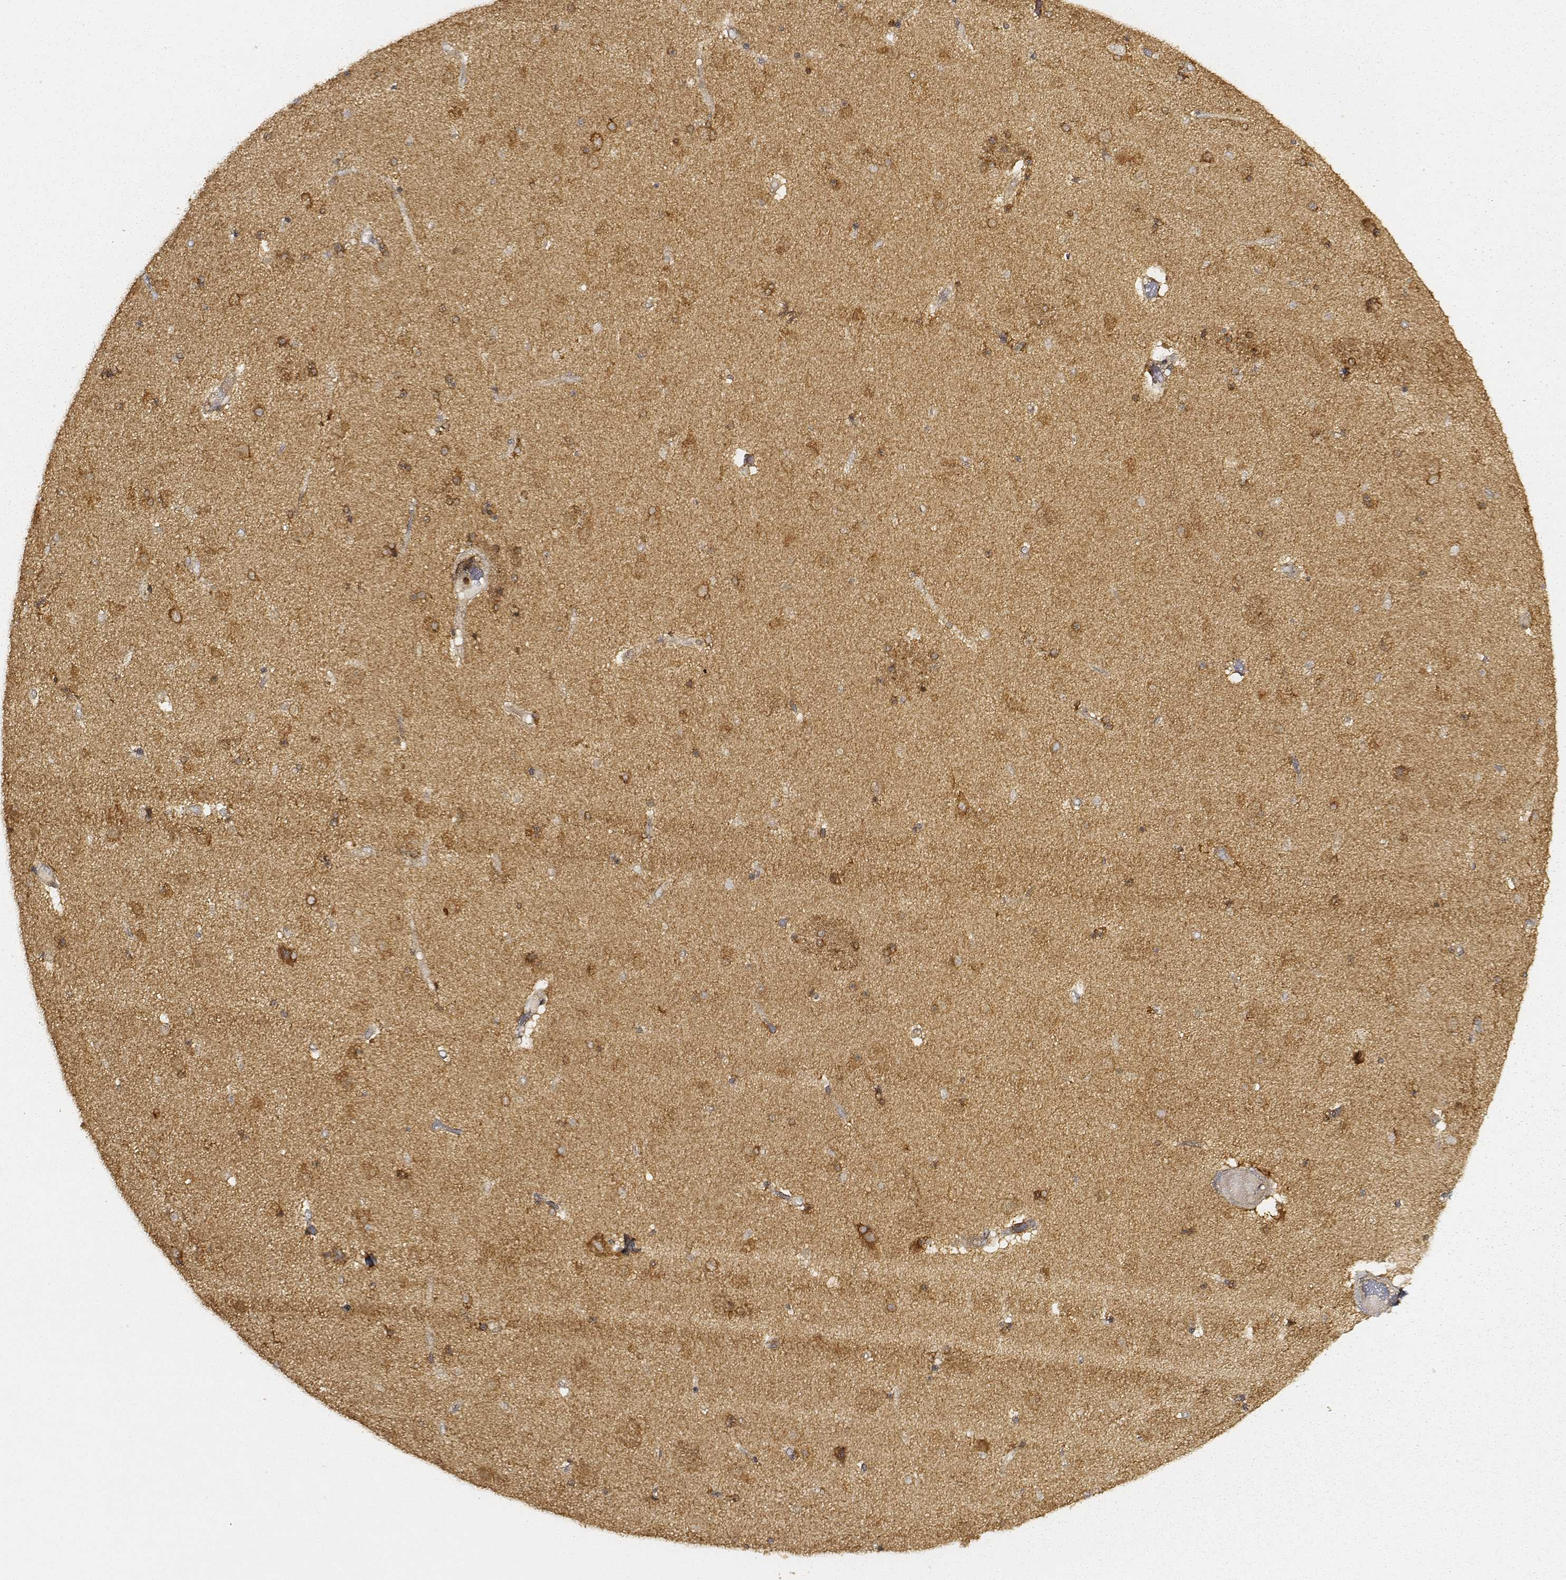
{"staining": {"intensity": "strong", "quantity": ">75%", "location": "cytoplasmic/membranous"}, "tissue": "caudate", "cell_type": "Glial cells", "image_type": "normal", "snomed": [{"axis": "morphology", "description": "Normal tissue, NOS"}, {"axis": "topography", "description": "Lateral ventricle wall"}], "caption": "This is a photomicrograph of immunohistochemistry staining of normal caudate, which shows strong positivity in the cytoplasmic/membranous of glial cells.", "gene": "CARS1", "patient": {"sex": "female", "age": 71}}